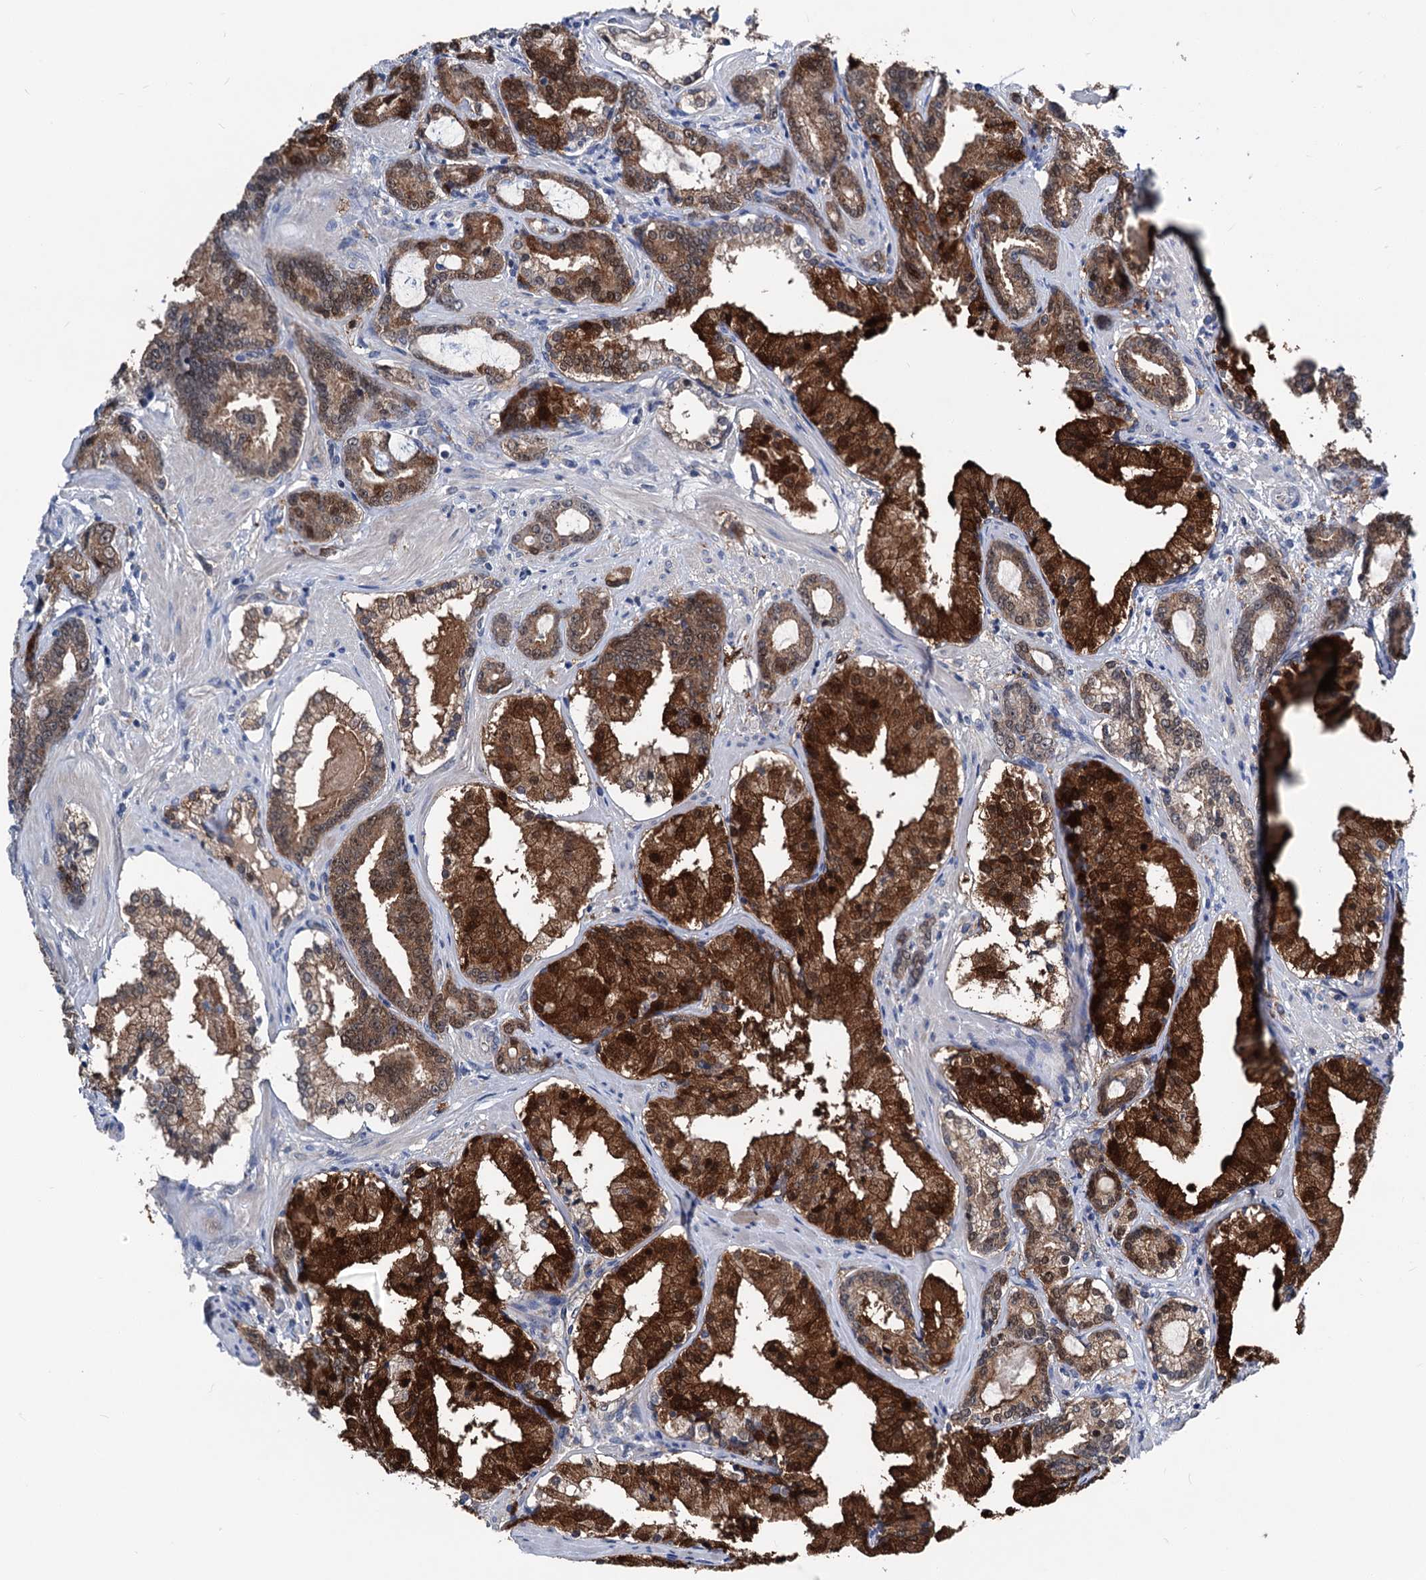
{"staining": {"intensity": "strong", "quantity": "25%-75%", "location": "cytoplasmic/membranous,nuclear"}, "tissue": "prostate cancer", "cell_type": "Tumor cells", "image_type": "cancer", "snomed": [{"axis": "morphology", "description": "Adenocarcinoma, High grade"}, {"axis": "topography", "description": "Prostate"}], "caption": "This micrograph reveals immunohistochemistry staining of prostate cancer, with high strong cytoplasmic/membranous and nuclear positivity in approximately 25%-75% of tumor cells.", "gene": "GLO1", "patient": {"sex": "male", "age": 58}}